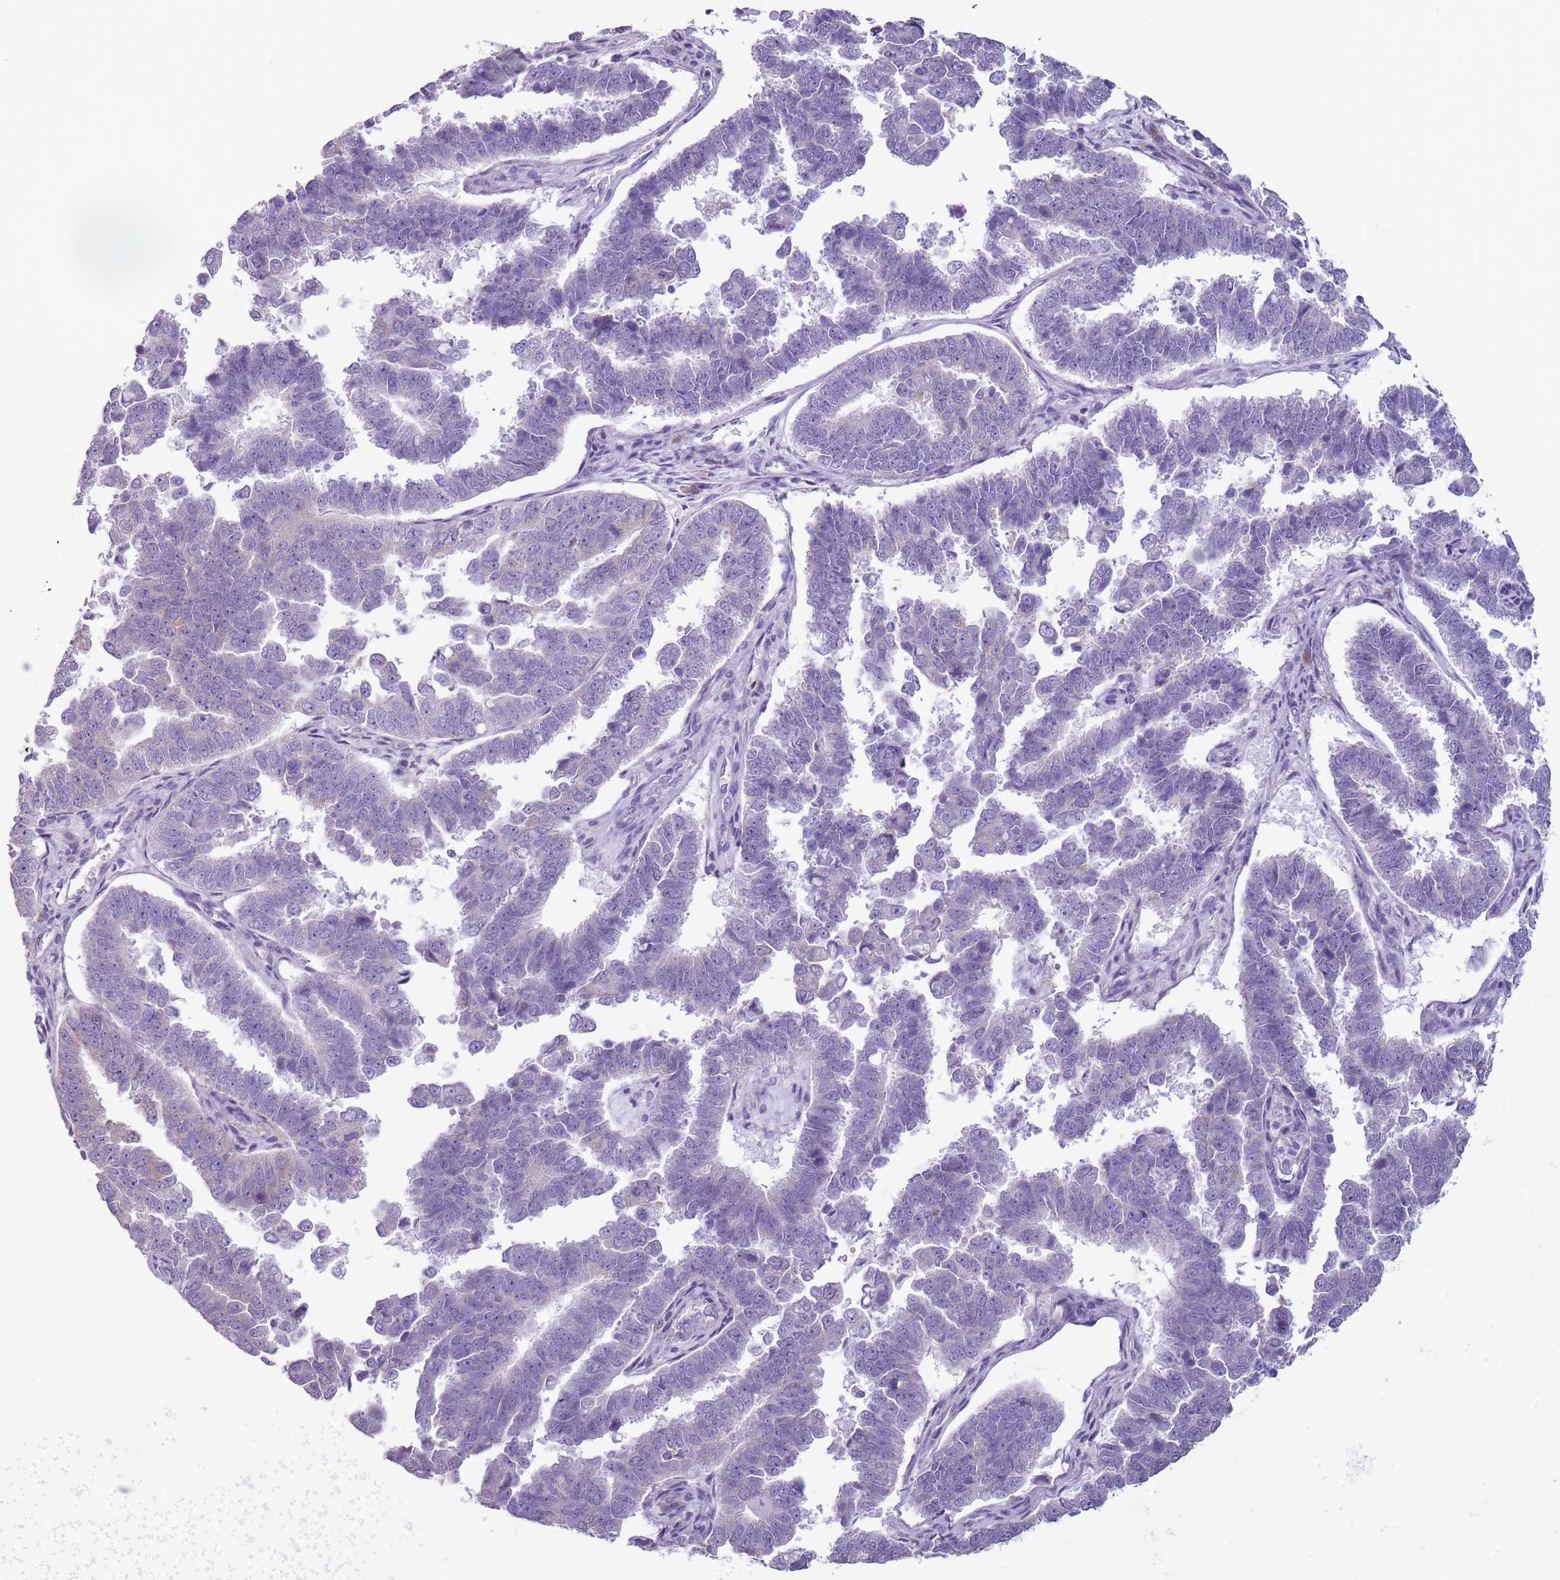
{"staining": {"intensity": "negative", "quantity": "none", "location": "none"}, "tissue": "endometrial cancer", "cell_type": "Tumor cells", "image_type": "cancer", "snomed": [{"axis": "morphology", "description": "Adenocarcinoma, NOS"}, {"axis": "topography", "description": "Endometrium"}], "caption": "This histopathology image is of adenocarcinoma (endometrial) stained with immunohistochemistry to label a protein in brown with the nuclei are counter-stained blue. There is no expression in tumor cells.", "gene": "HYOU1", "patient": {"sex": "female", "age": 75}}